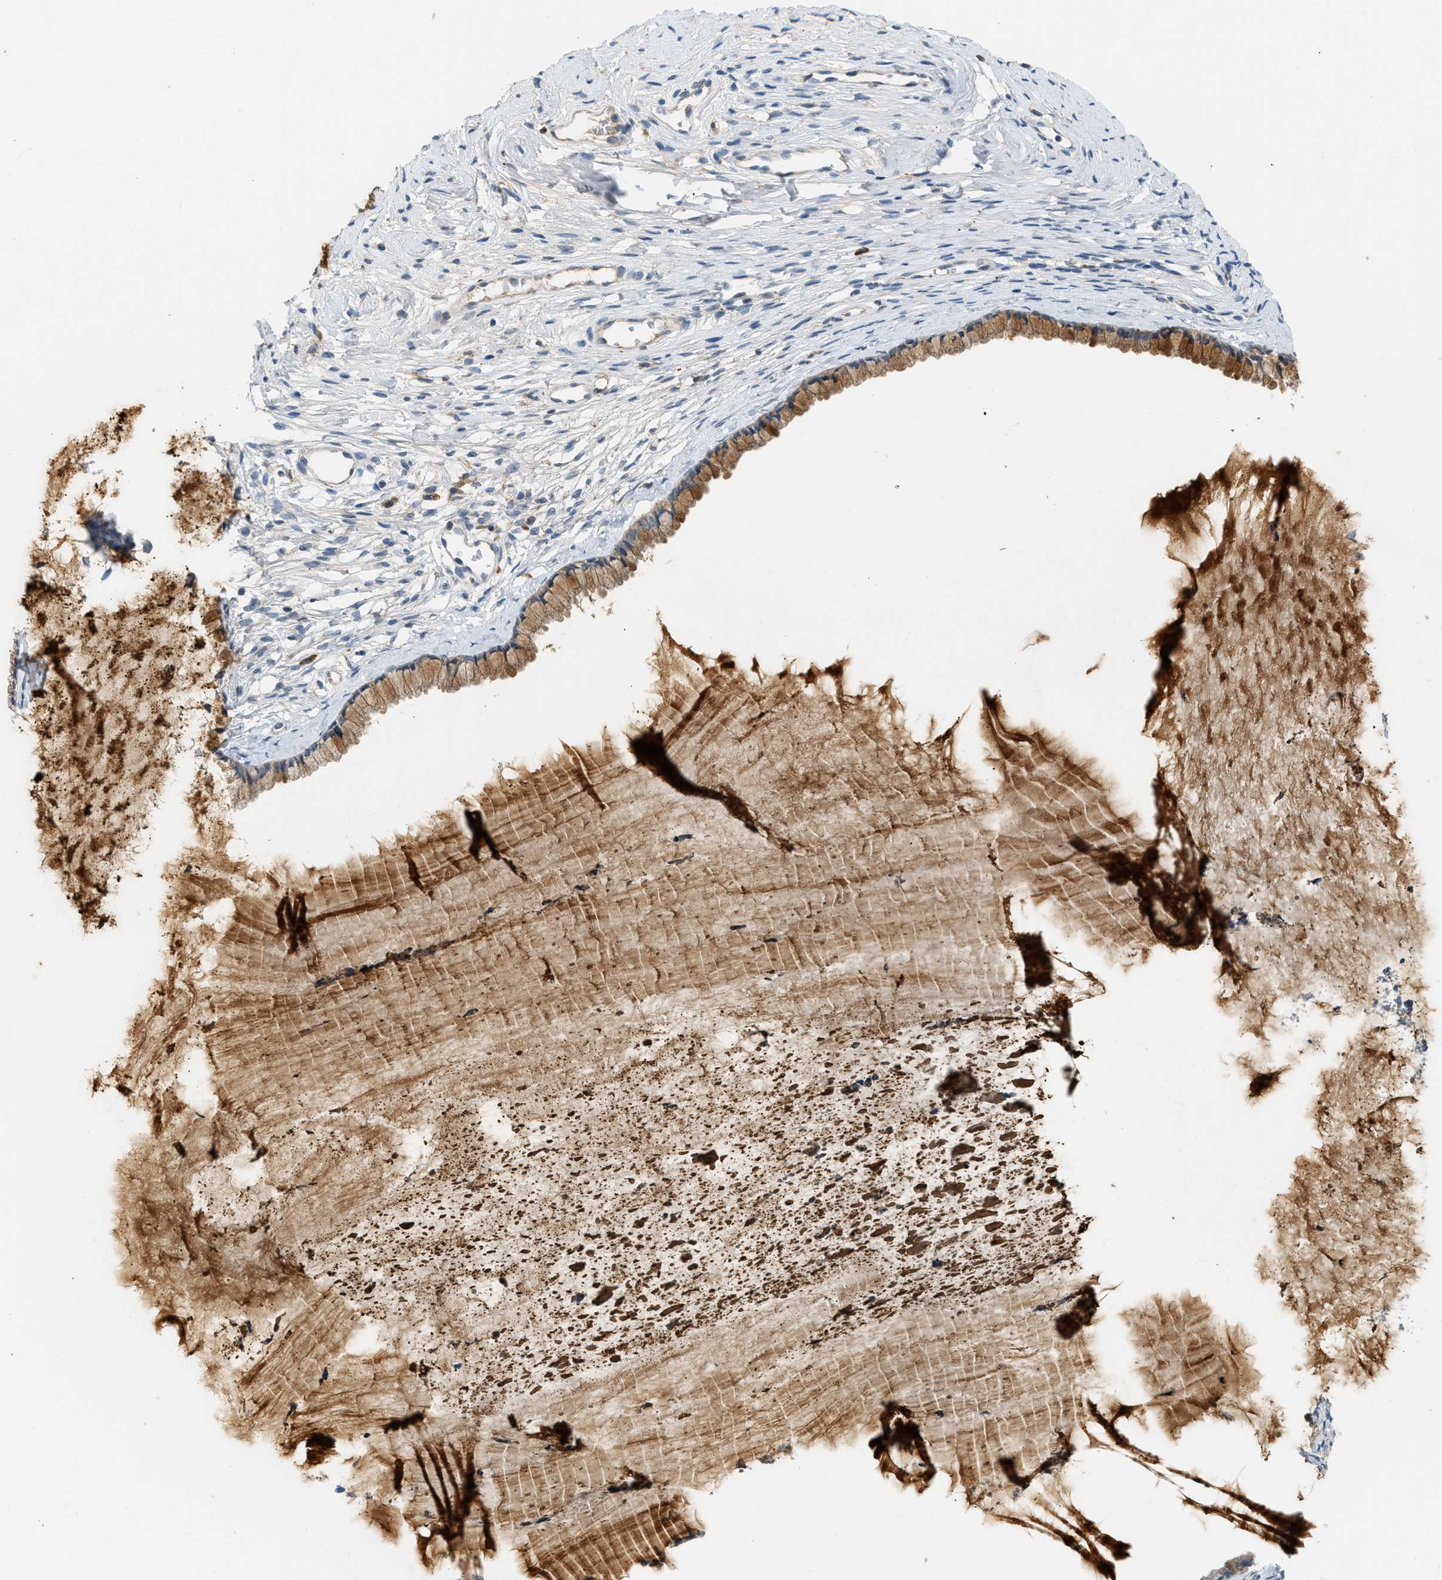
{"staining": {"intensity": "strong", "quantity": ">75%", "location": "cytoplasmic/membranous"}, "tissue": "cervix", "cell_type": "Glandular cells", "image_type": "normal", "snomed": [{"axis": "morphology", "description": "Normal tissue, NOS"}, {"axis": "topography", "description": "Cervix"}], "caption": "This micrograph displays immunohistochemistry staining of normal human cervix, with high strong cytoplasmic/membranous positivity in about >75% of glandular cells.", "gene": "RHBDF2", "patient": {"sex": "female", "age": 77}}